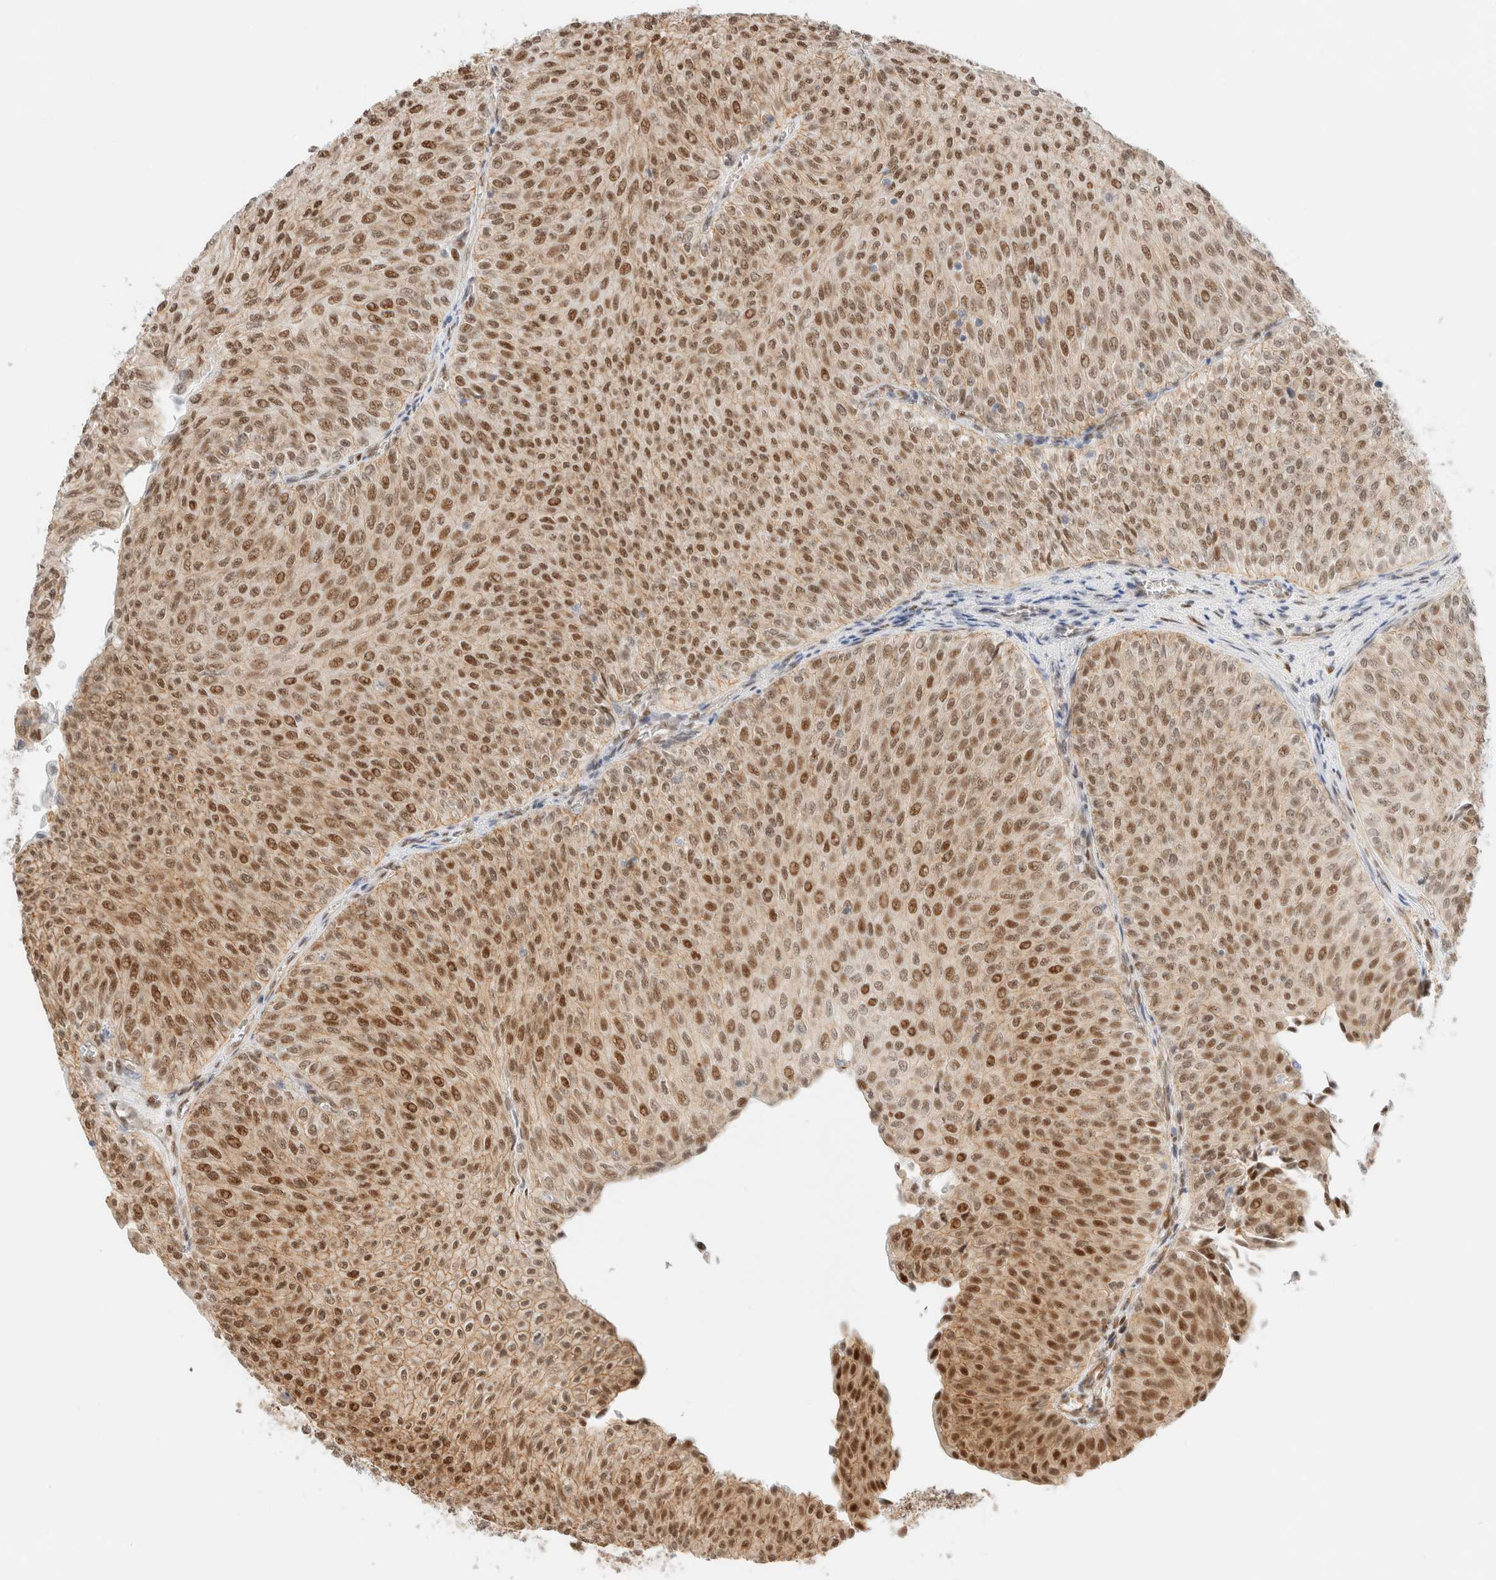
{"staining": {"intensity": "strong", "quantity": ">75%", "location": "cytoplasmic/membranous,nuclear"}, "tissue": "urothelial cancer", "cell_type": "Tumor cells", "image_type": "cancer", "snomed": [{"axis": "morphology", "description": "Urothelial carcinoma, Low grade"}, {"axis": "topography", "description": "Urinary bladder"}], "caption": "This photomicrograph shows IHC staining of human urothelial cancer, with high strong cytoplasmic/membranous and nuclear expression in about >75% of tumor cells.", "gene": "ARID5A", "patient": {"sex": "male", "age": 78}}